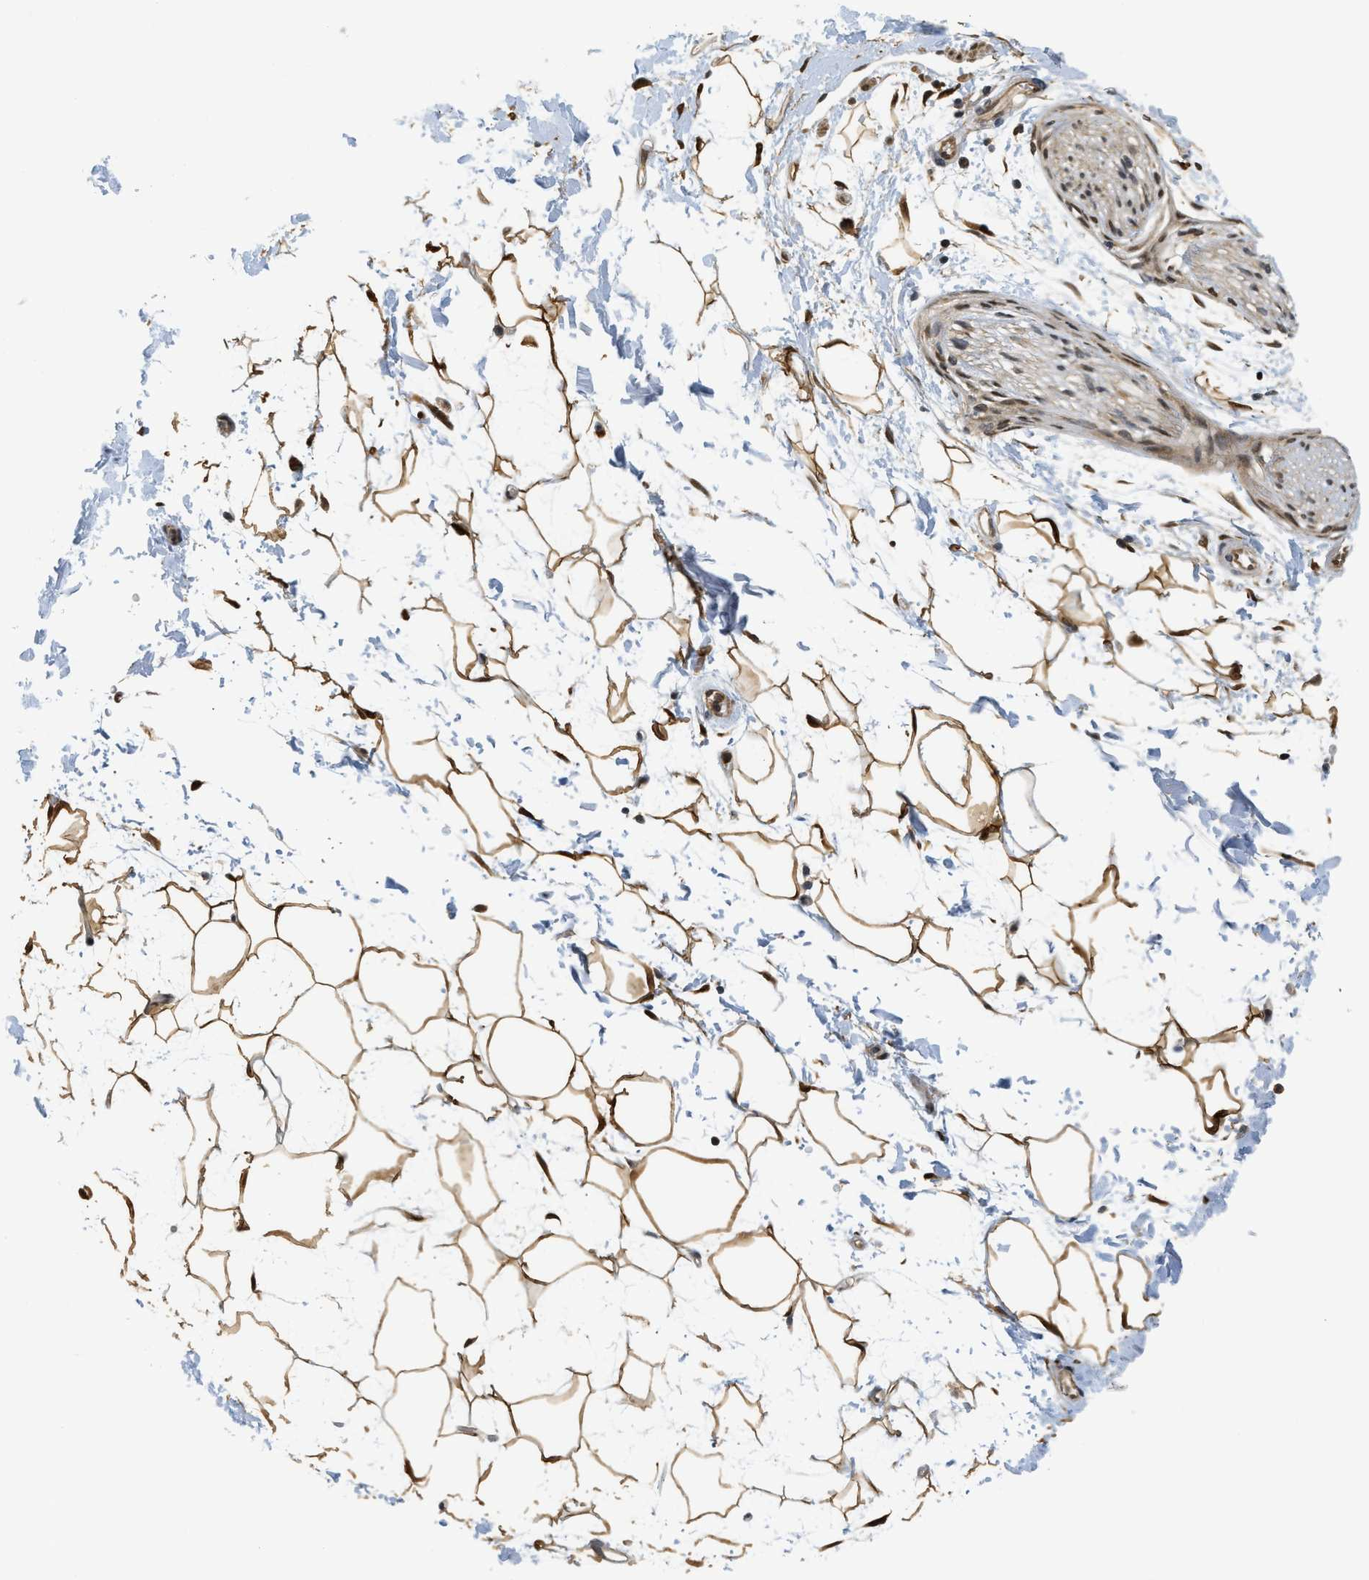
{"staining": {"intensity": "moderate", "quantity": ">75%", "location": "cytoplasmic/membranous,nuclear"}, "tissue": "adipose tissue", "cell_type": "Adipocytes", "image_type": "normal", "snomed": [{"axis": "morphology", "description": "Normal tissue, NOS"}, {"axis": "topography", "description": "Soft tissue"}], "caption": "Adipose tissue was stained to show a protein in brown. There is medium levels of moderate cytoplasmic/membranous,nuclear staining in approximately >75% of adipocytes. Using DAB (3,3'-diaminobenzidine) (brown) and hematoxylin (blue) stains, captured at high magnification using brightfield microscopy.", "gene": "KMT2A", "patient": {"sex": "male", "age": 72}}